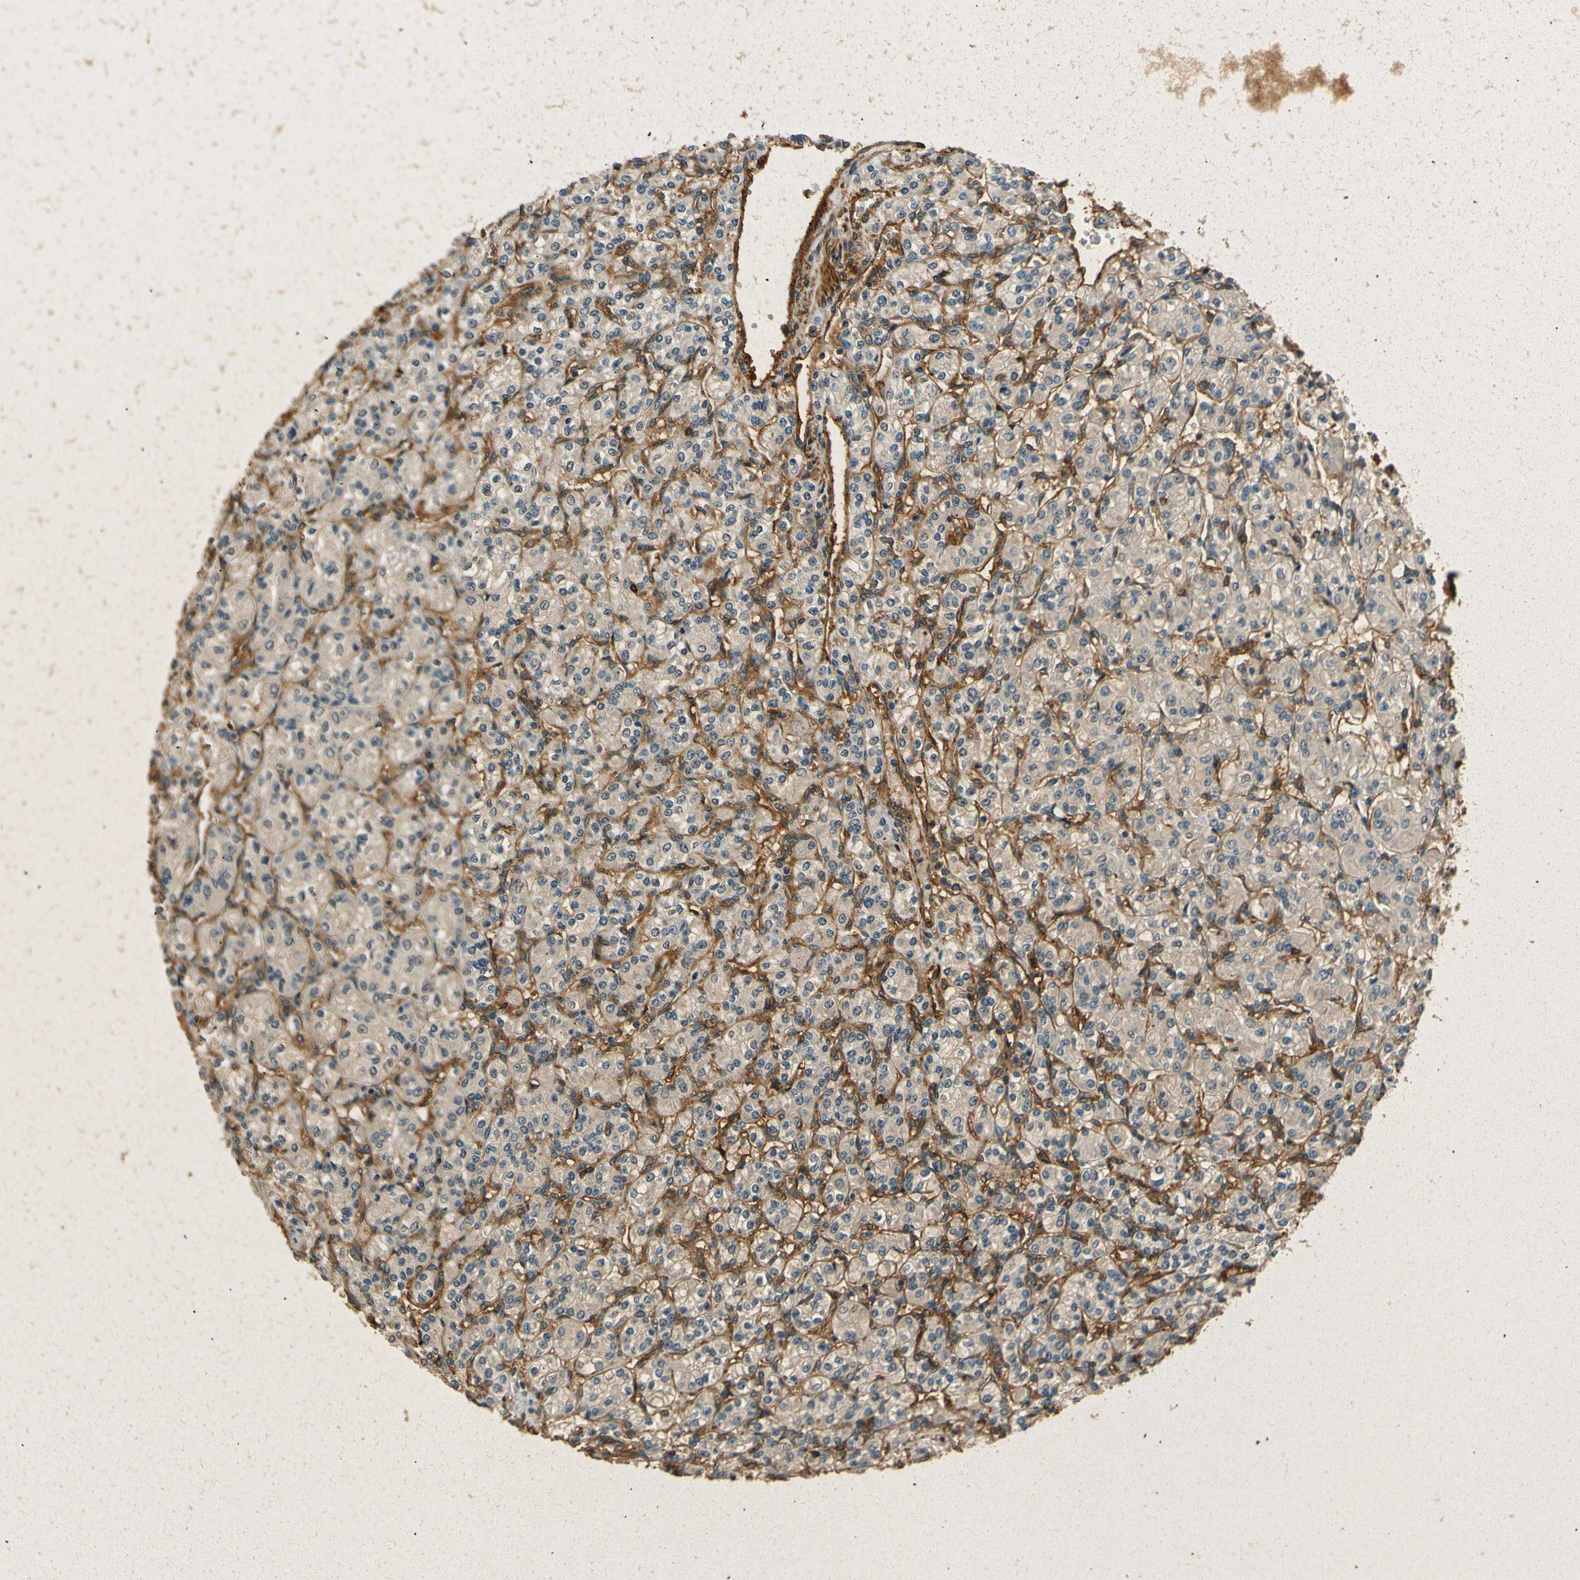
{"staining": {"intensity": "weak", "quantity": ">75%", "location": "cytoplasmic/membranous"}, "tissue": "renal cancer", "cell_type": "Tumor cells", "image_type": "cancer", "snomed": [{"axis": "morphology", "description": "Adenocarcinoma, NOS"}, {"axis": "topography", "description": "Kidney"}], "caption": "There is low levels of weak cytoplasmic/membranous staining in tumor cells of renal adenocarcinoma, as demonstrated by immunohistochemical staining (brown color).", "gene": "ENTPD1", "patient": {"sex": "male", "age": 77}}